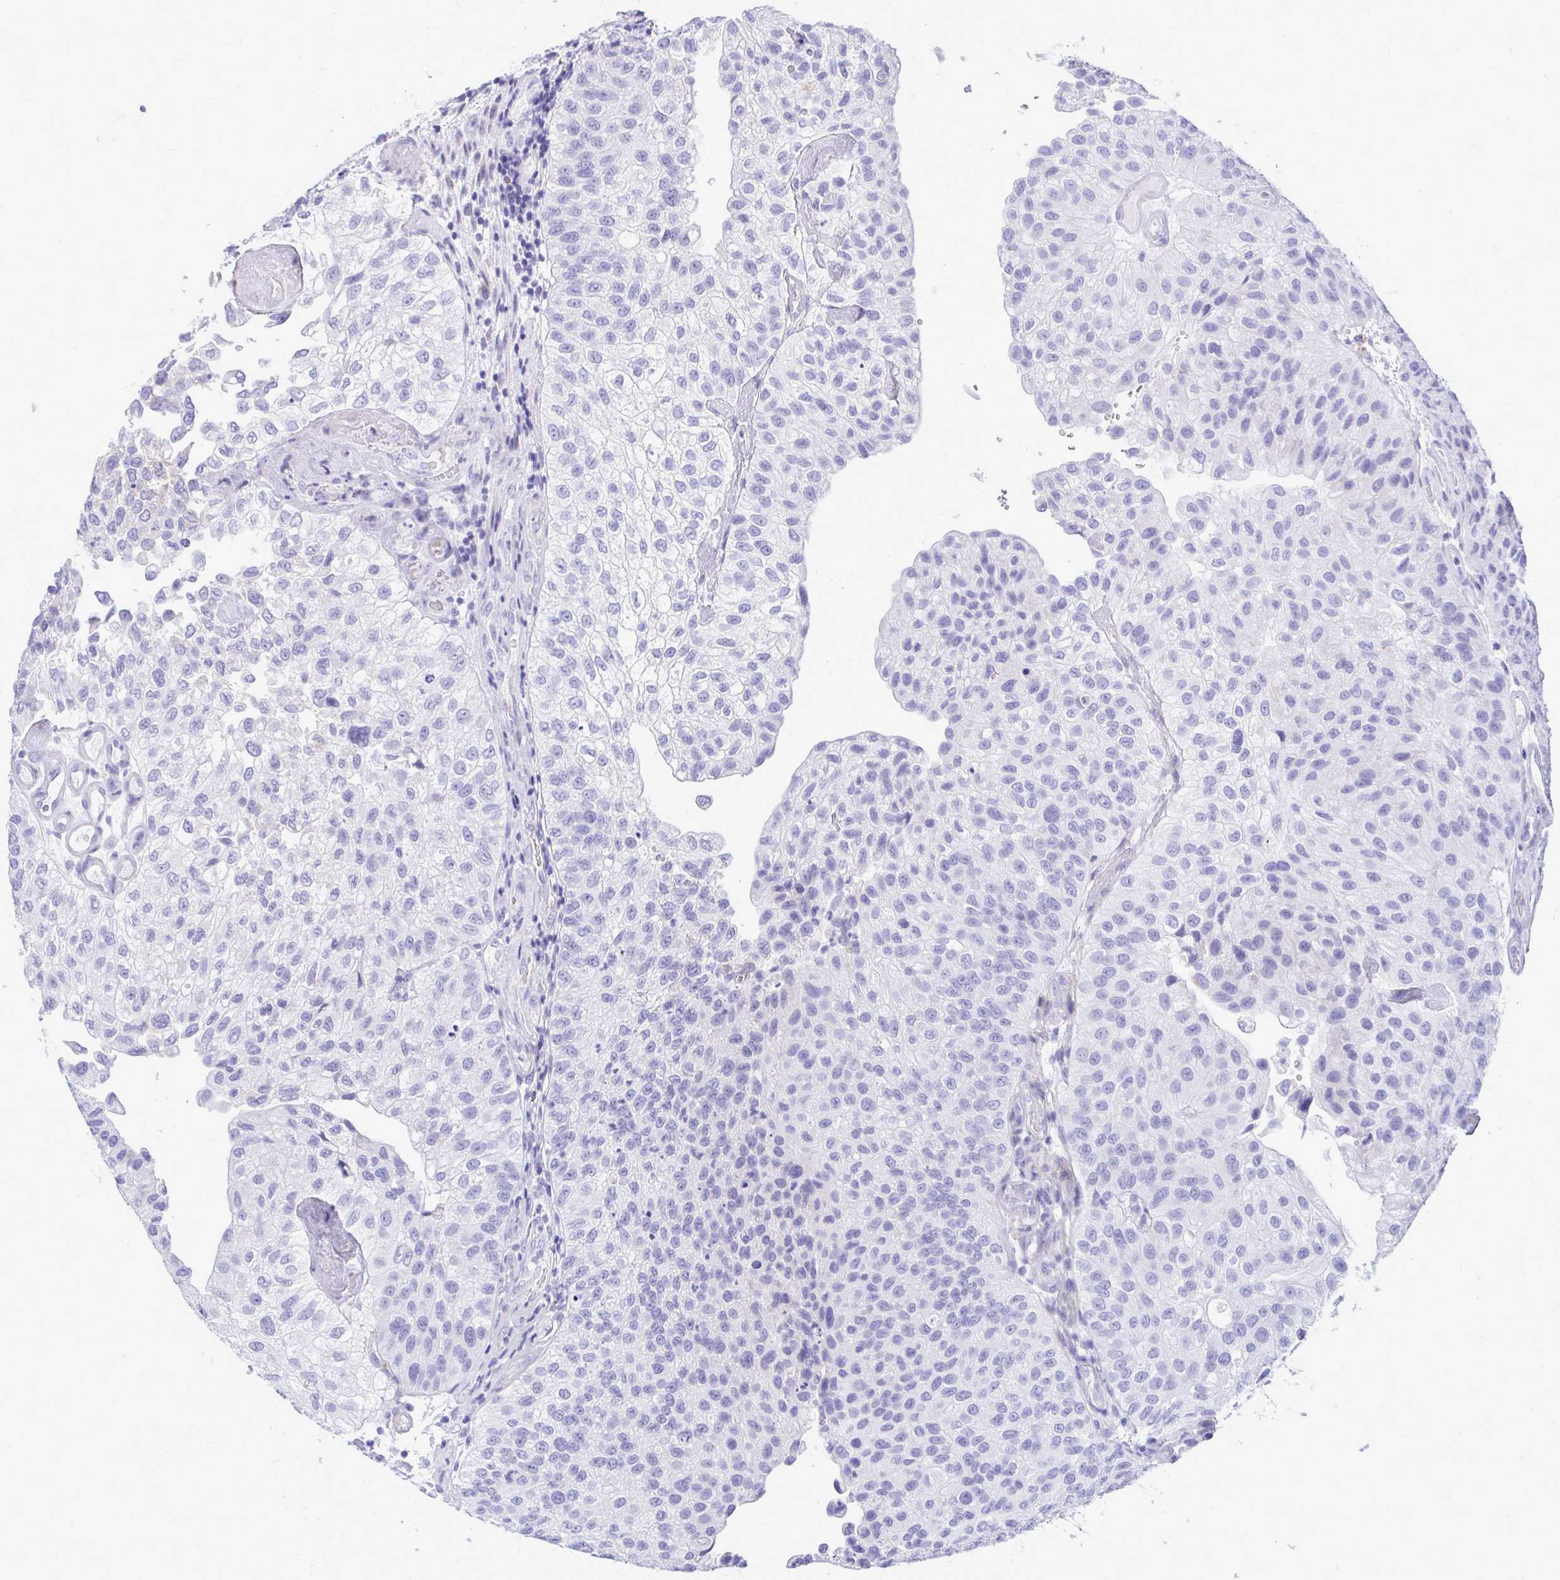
{"staining": {"intensity": "negative", "quantity": "none", "location": "none"}, "tissue": "urothelial cancer", "cell_type": "Tumor cells", "image_type": "cancer", "snomed": [{"axis": "morphology", "description": "Urothelial carcinoma, NOS"}, {"axis": "topography", "description": "Urinary bladder"}], "caption": "Immunohistochemistry (IHC) of transitional cell carcinoma displays no positivity in tumor cells.", "gene": "ANKDD1B", "patient": {"sex": "male", "age": 87}}